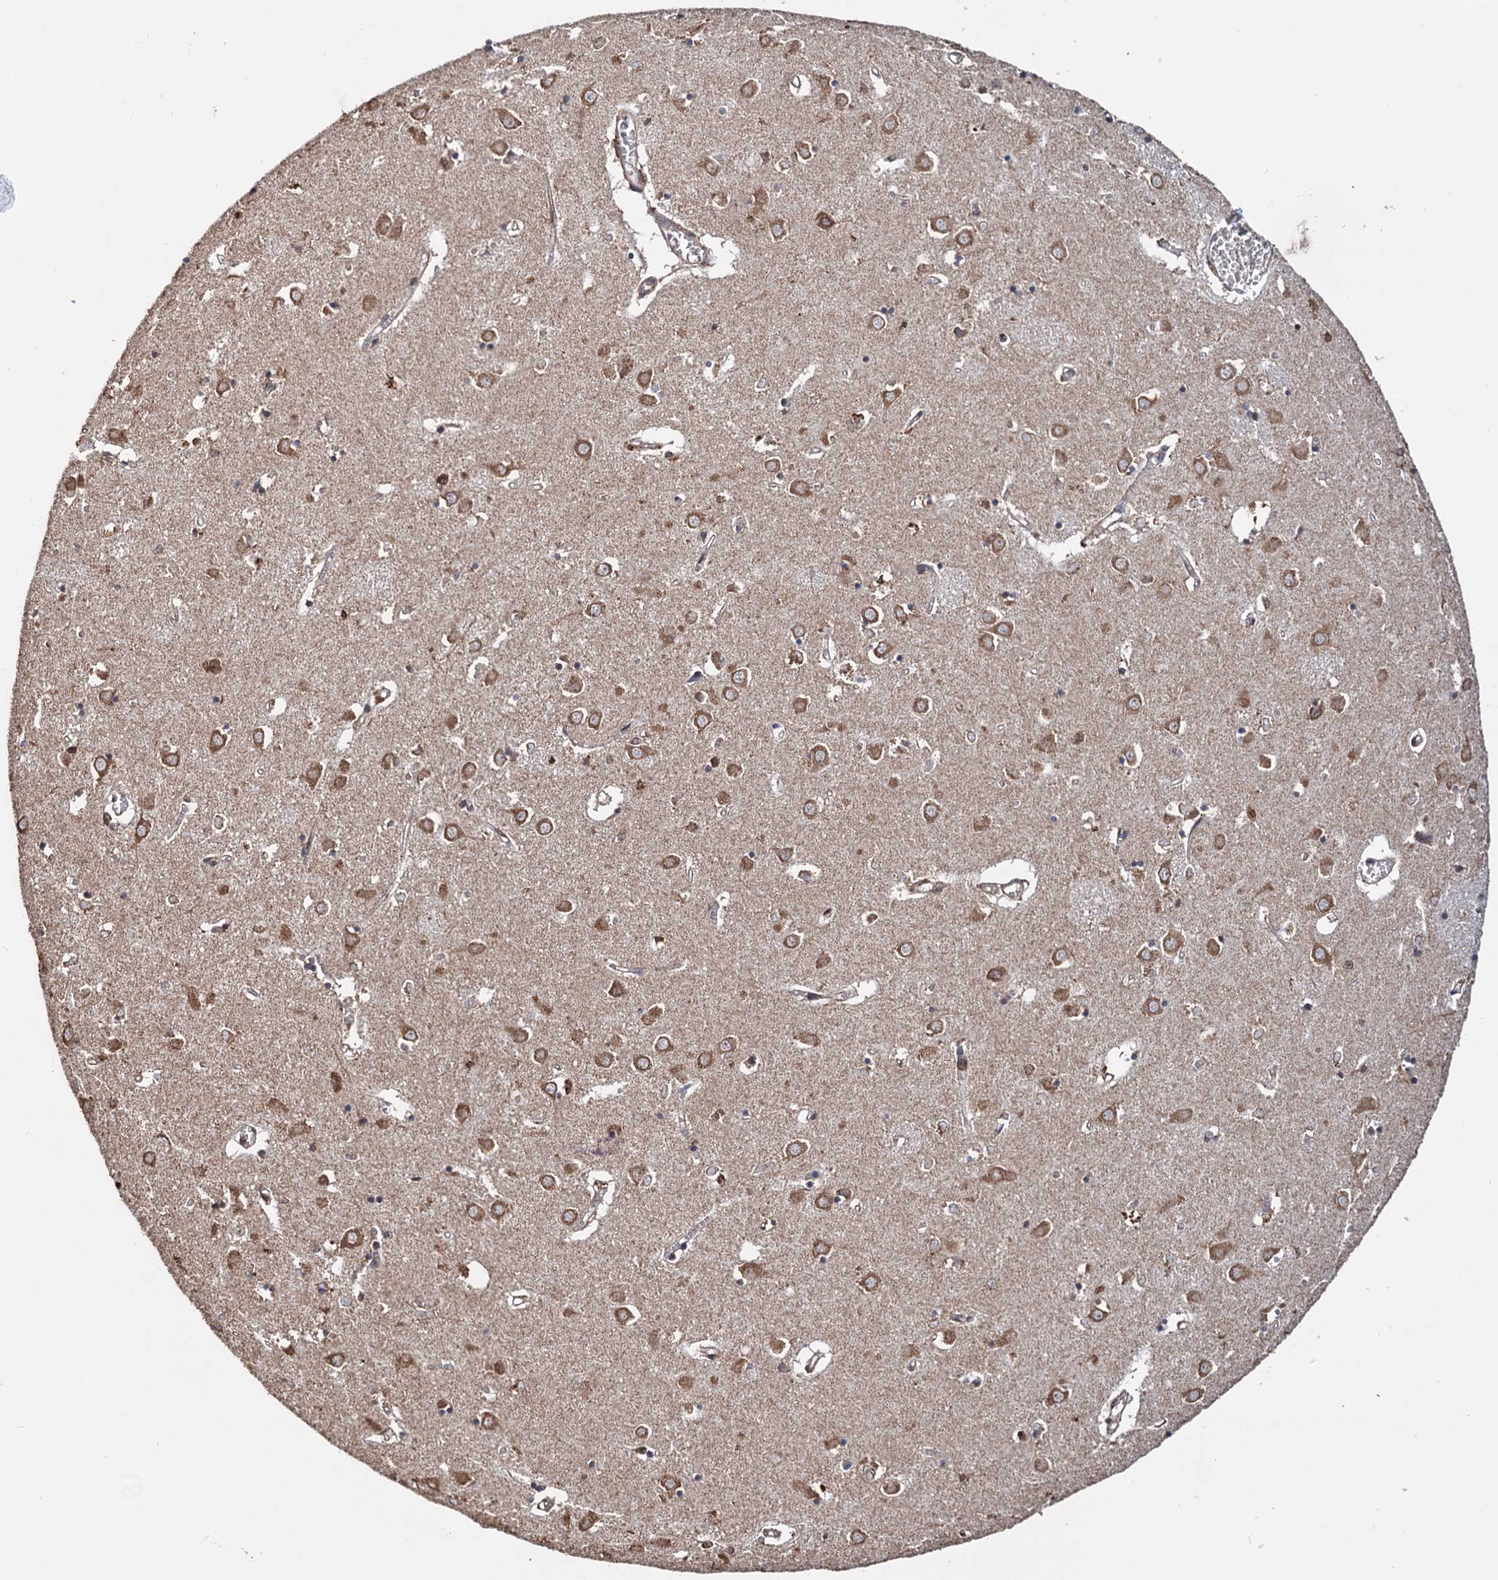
{"staining": {"intensity": "moderate", "quantity": "25%-75%", "location": "cytoplasmic/membranous"}, "tissue": "caudate", "cell_type": "Glial cells", "image_type": "normal", "snomed": [{"axis": "morphology", "description": "Normal tissue, NOS"}, {"axis": "topography", "description": "Lateral ventricle wall"}], "caption": "A photomicrograph of human caudate stained for a protein exhibits moderate cytoplasmic/membranous brown staining in glial cells. (brown staining indicates protein expression, while blue staining denotes nuclei).", "gene": "TBC1D12", "patient": {"sex": "male", "age": 70}}